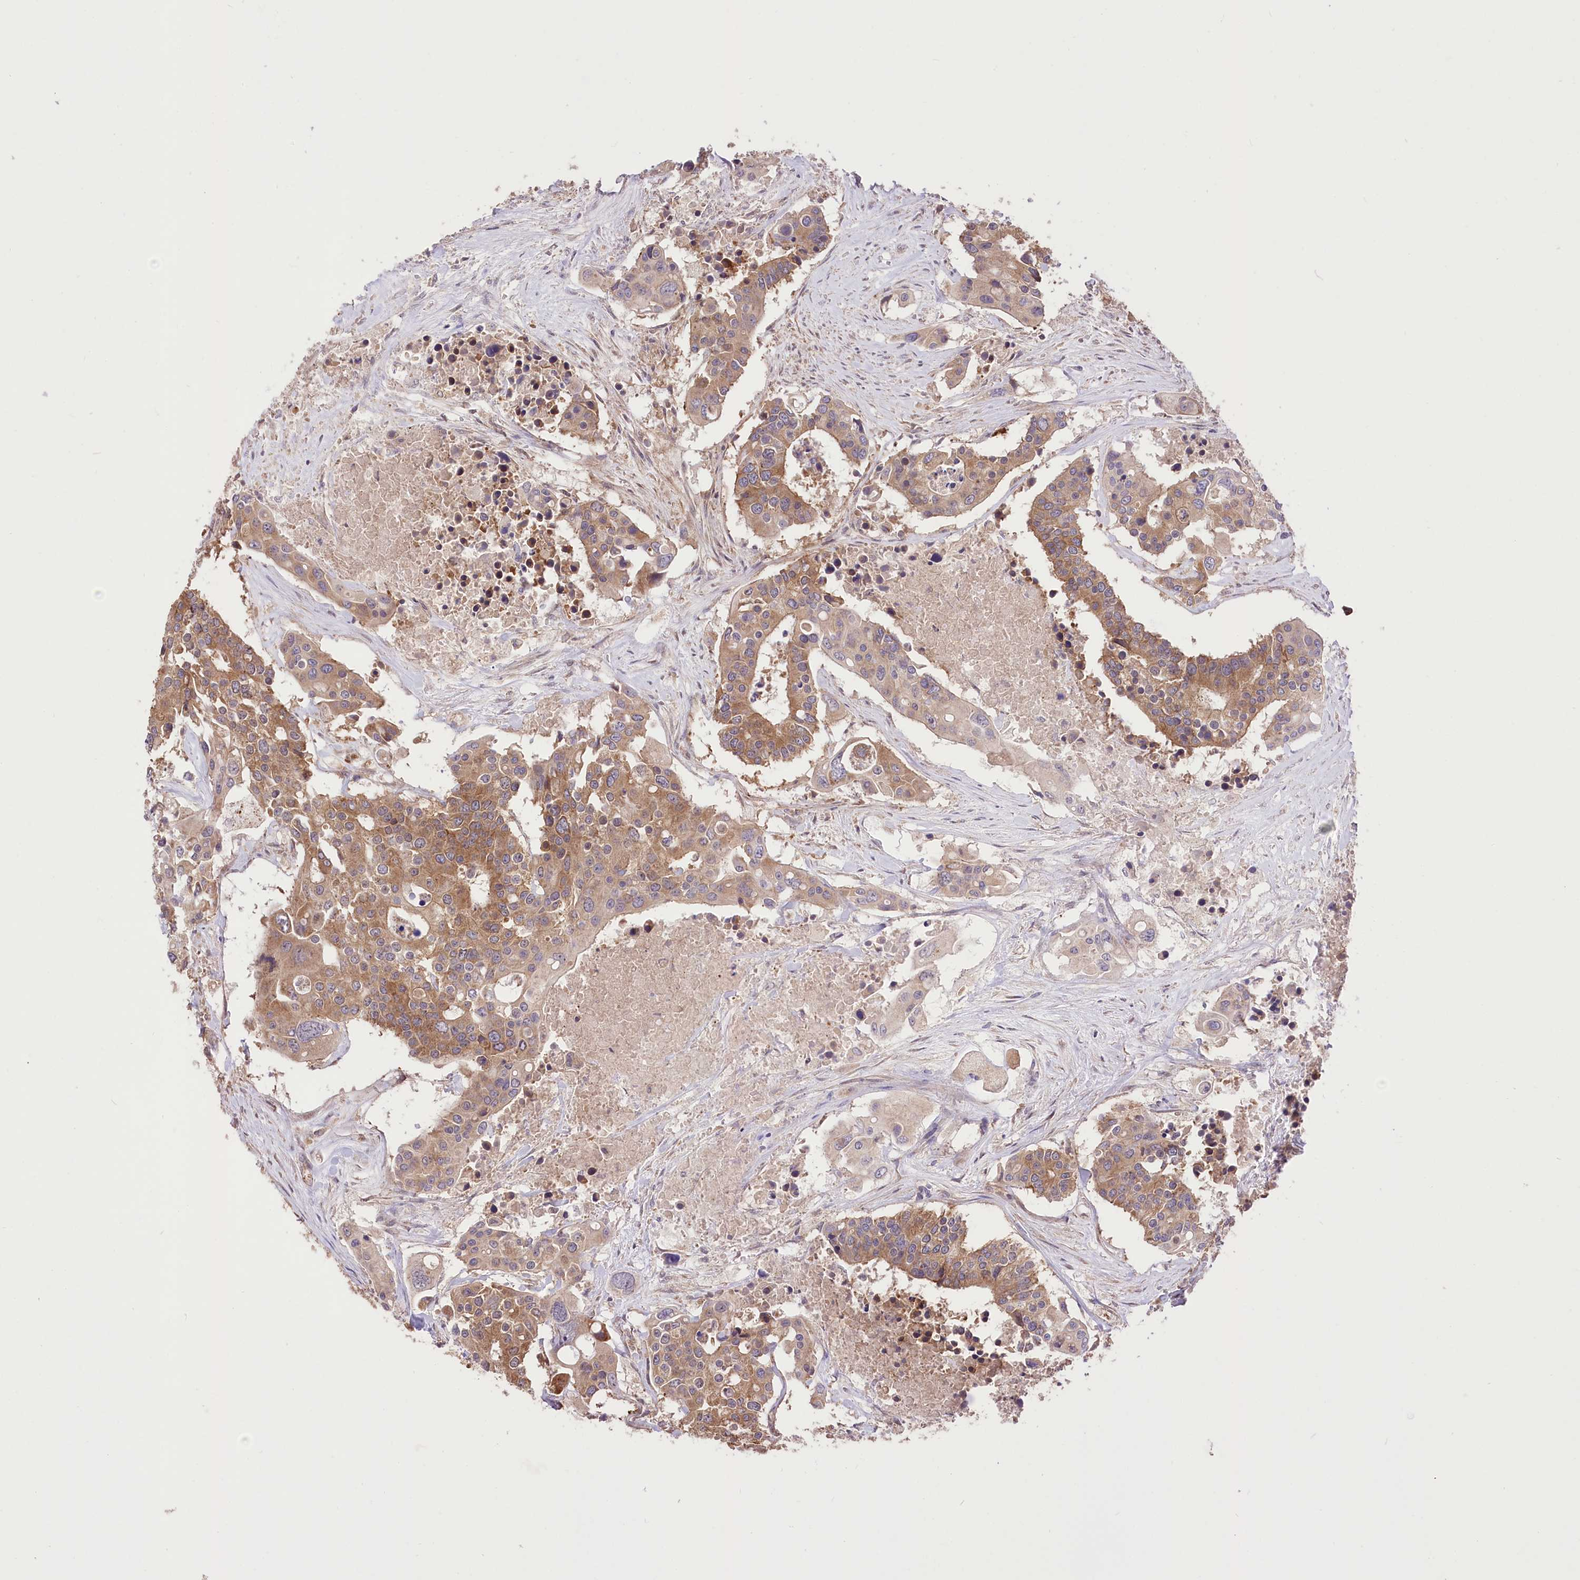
{"staining": {"intensity": "moderate", "quantity": ">75%", "location": "cytoplasmic/membranous"}, "tissue": "colorectal cancer", "cell_type": "Tumor cells", "image_type": "cancer", "snomed": [{"axis": "morphology", "description": "Adenocarcinoma, NOS"}, {"axis": "topography", "description": "Colon"}], "caption": "Immunohistochemistry of human colorectal cancer reveals medium levels of moderate cytoplasmic/membranous expression in approximately >75% of tumor cells.", "gene": "XYLB", "patient": {"sex": "male", "age": 77}}